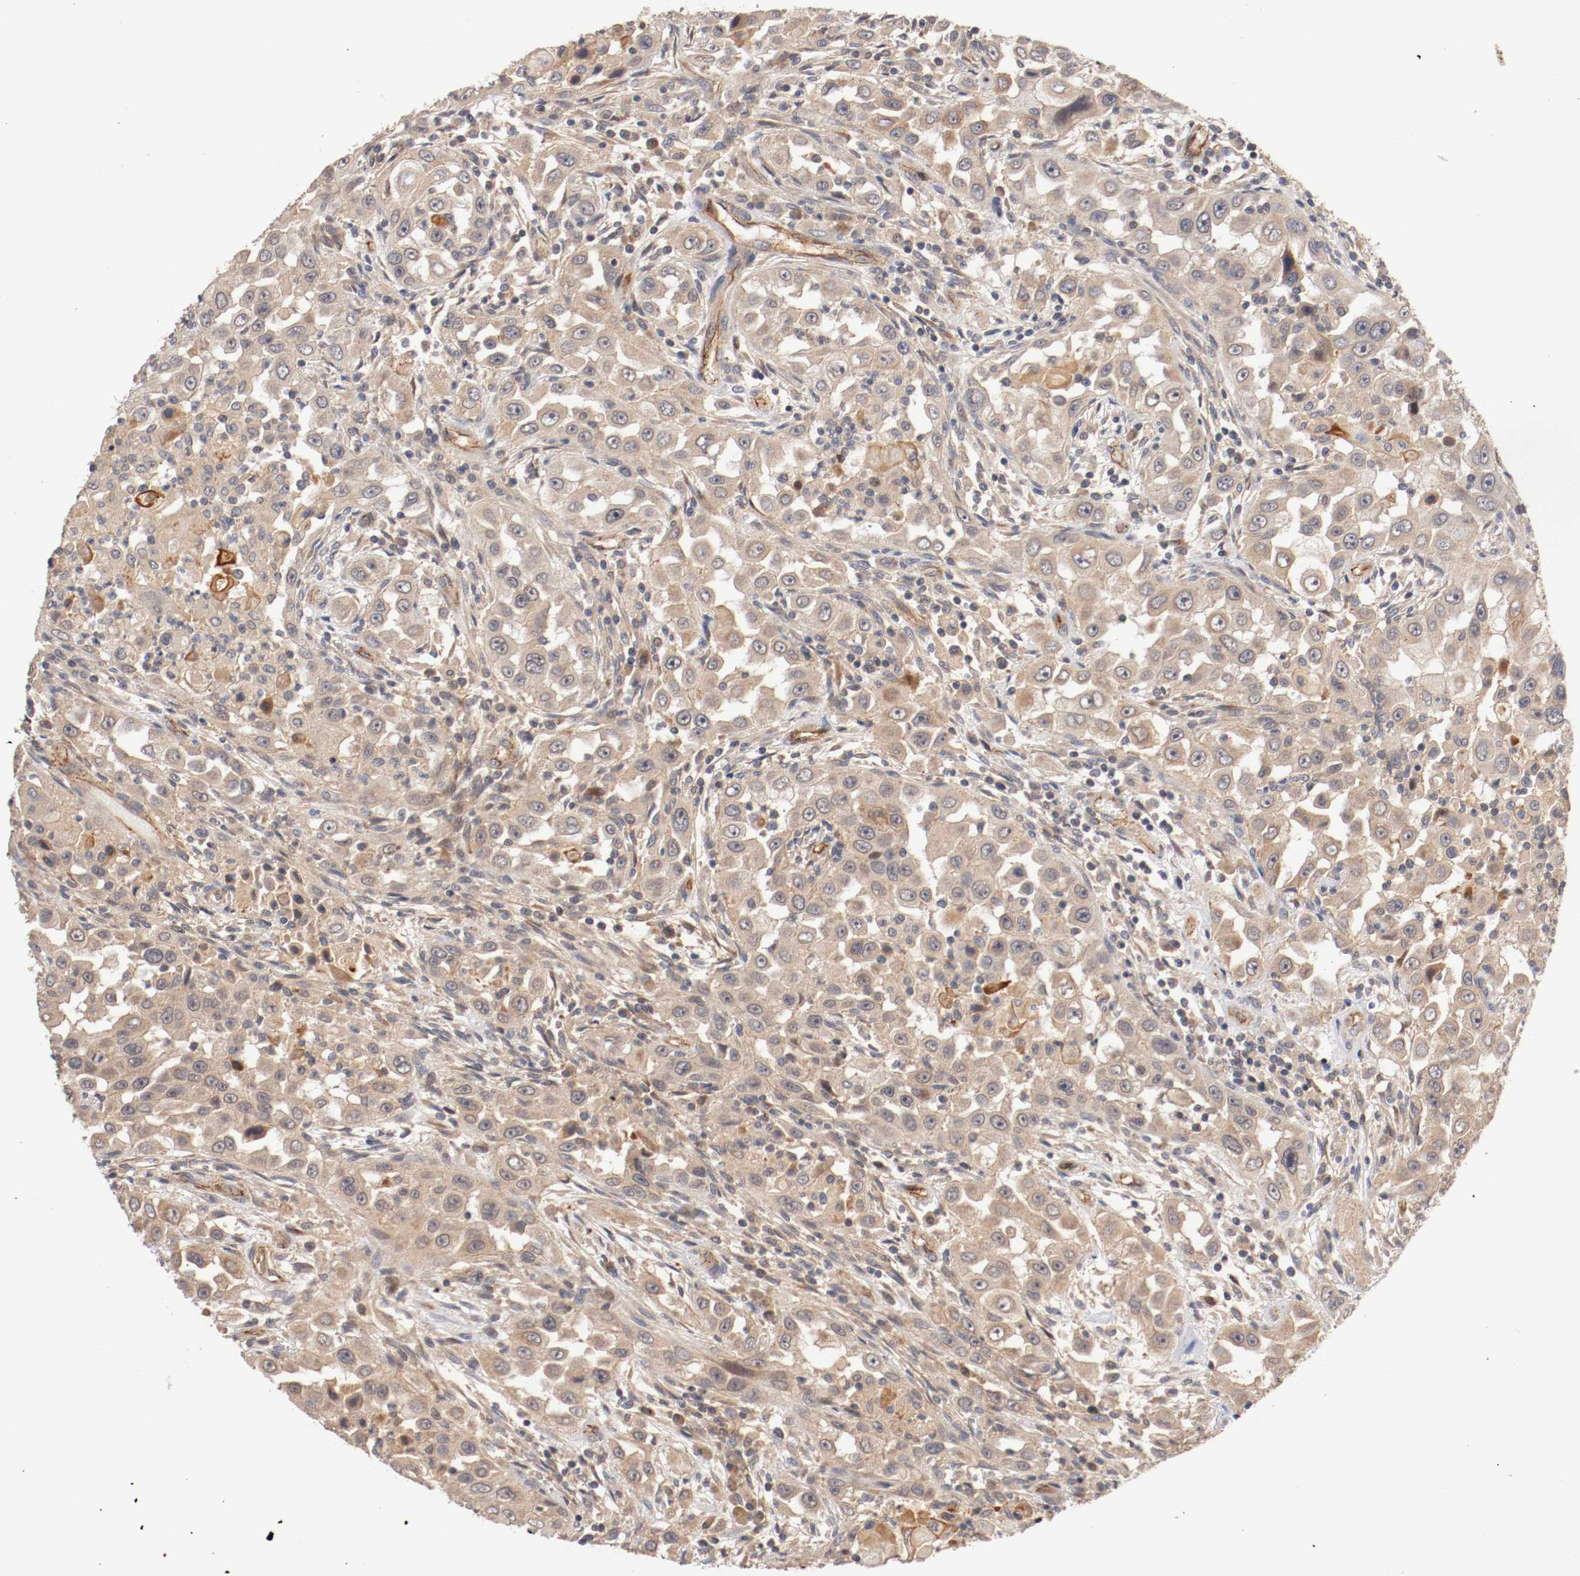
{"staining": {"intensity": "weak", "quantity": ">75%", "location": "cytoplasmic/membranous"}, "tissue": "head and neck cancer", "cell_type": "Tumor cells", "image_type": "cancer", "snomed": [{"axis": "morphology", "description": "Carcinoma, NOS"}, {"axis": "topography", "description": "Head-Neck"}], "caption": "Tumor cells demonstrate weak cytoplasmic/membranous expression in about >75% of cells in head and neck carcinoma. (Stains: DAB in brown, nuclei in blue, Microscopy: brightfield microscopy at high magnification).", "gene": "TYK2", "patient": {"sex": "male", "age": 87}}